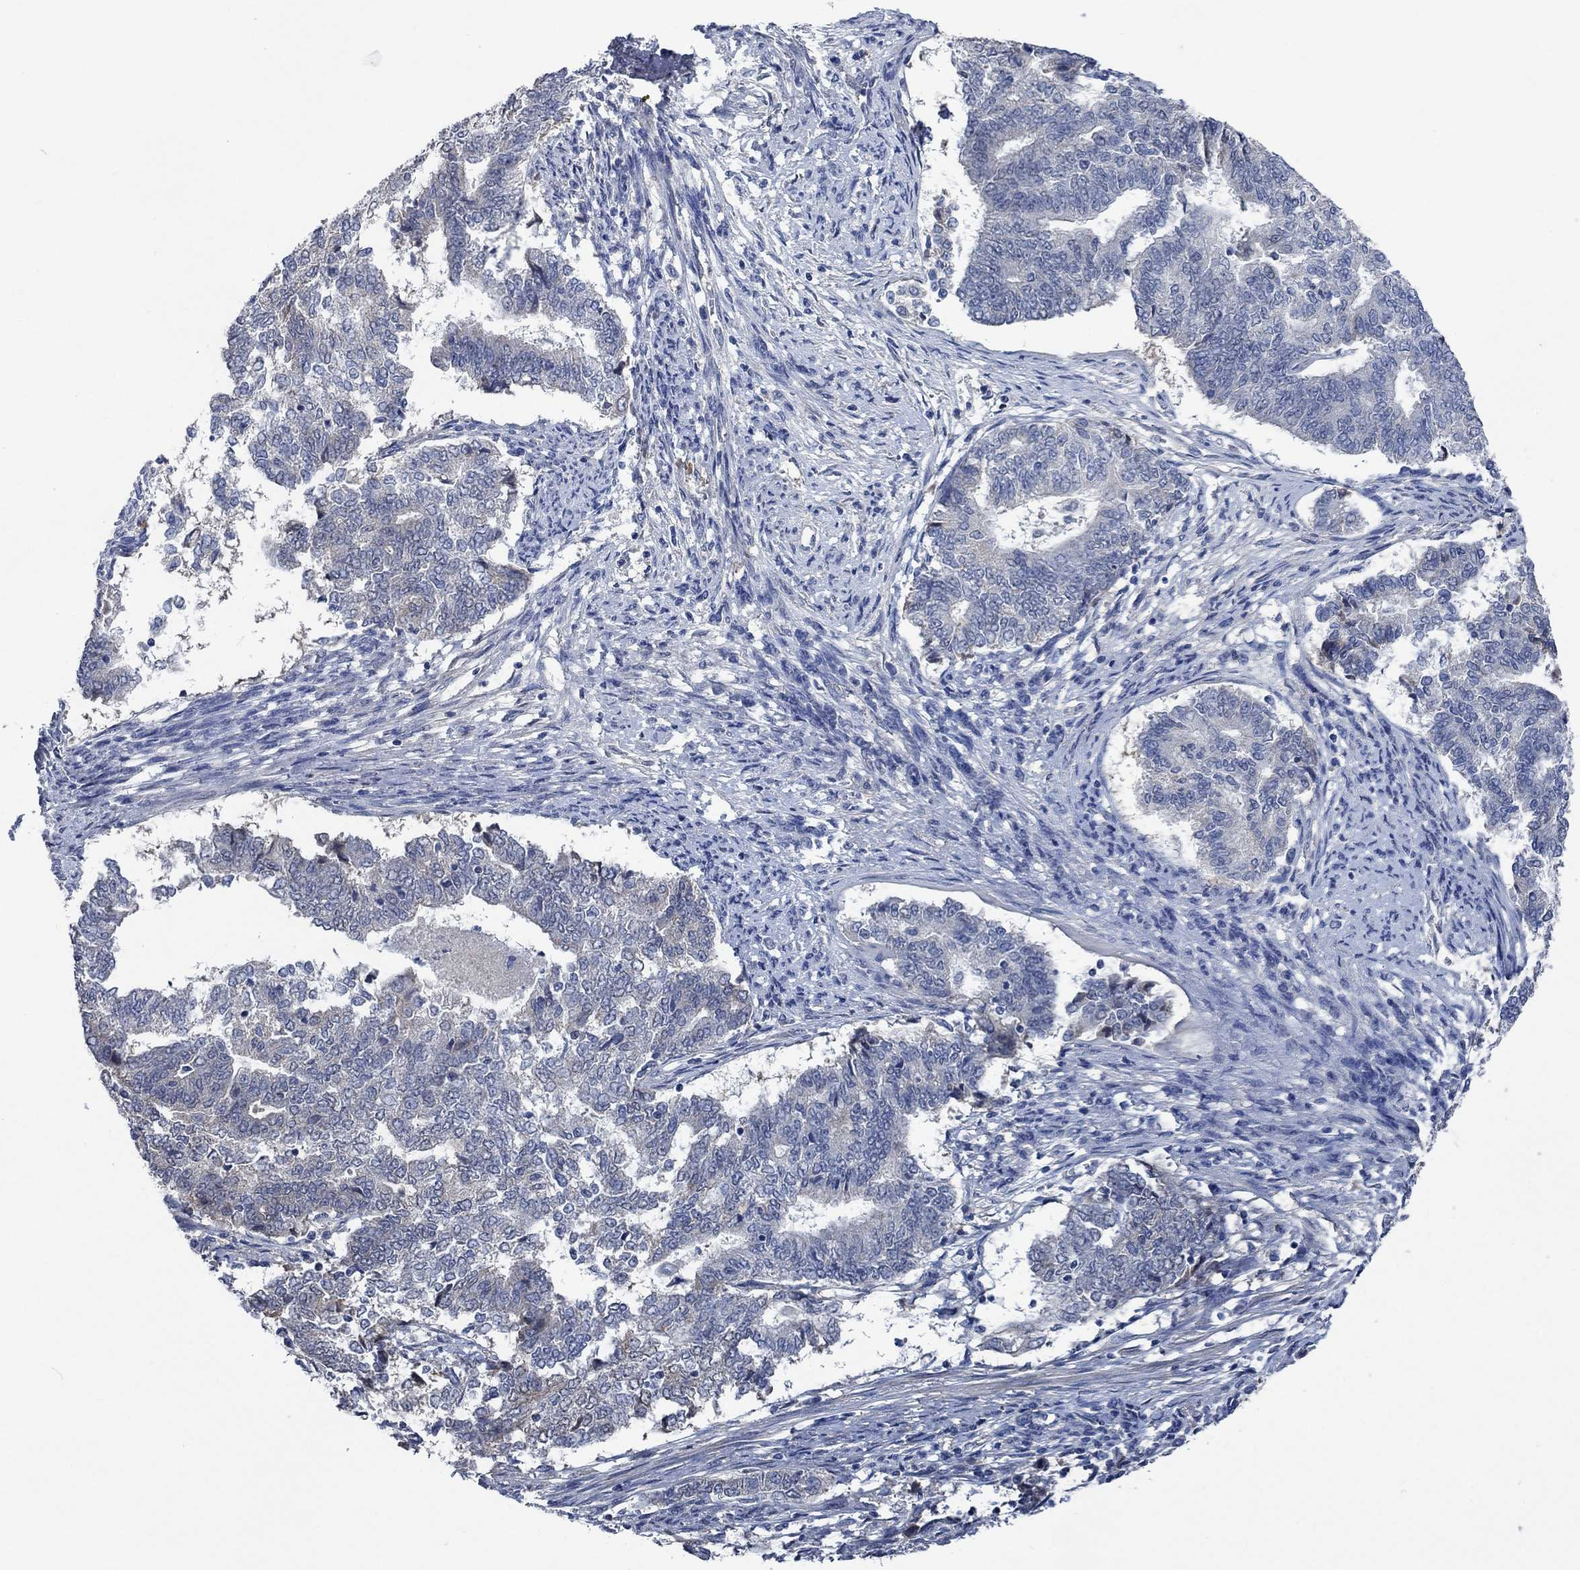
{"staining": {"intensity": "negative", "quantity": "none", "location": "none"}, "tissue": "endometrial cancer", "cell_type": "Tumor cells", "image_type": "cancer", "snomed": [{"axis": "morphology", "description": "Adenocarcinoma, NOS"}, {"axis": "topography", "description": "Endometrium"}], "caption": "Tumor cells are negative for brown protein staining in endometrial adenocarcinoma.", "gene": "OBSCN", "patient": {"sex": "female", "age": 65}}